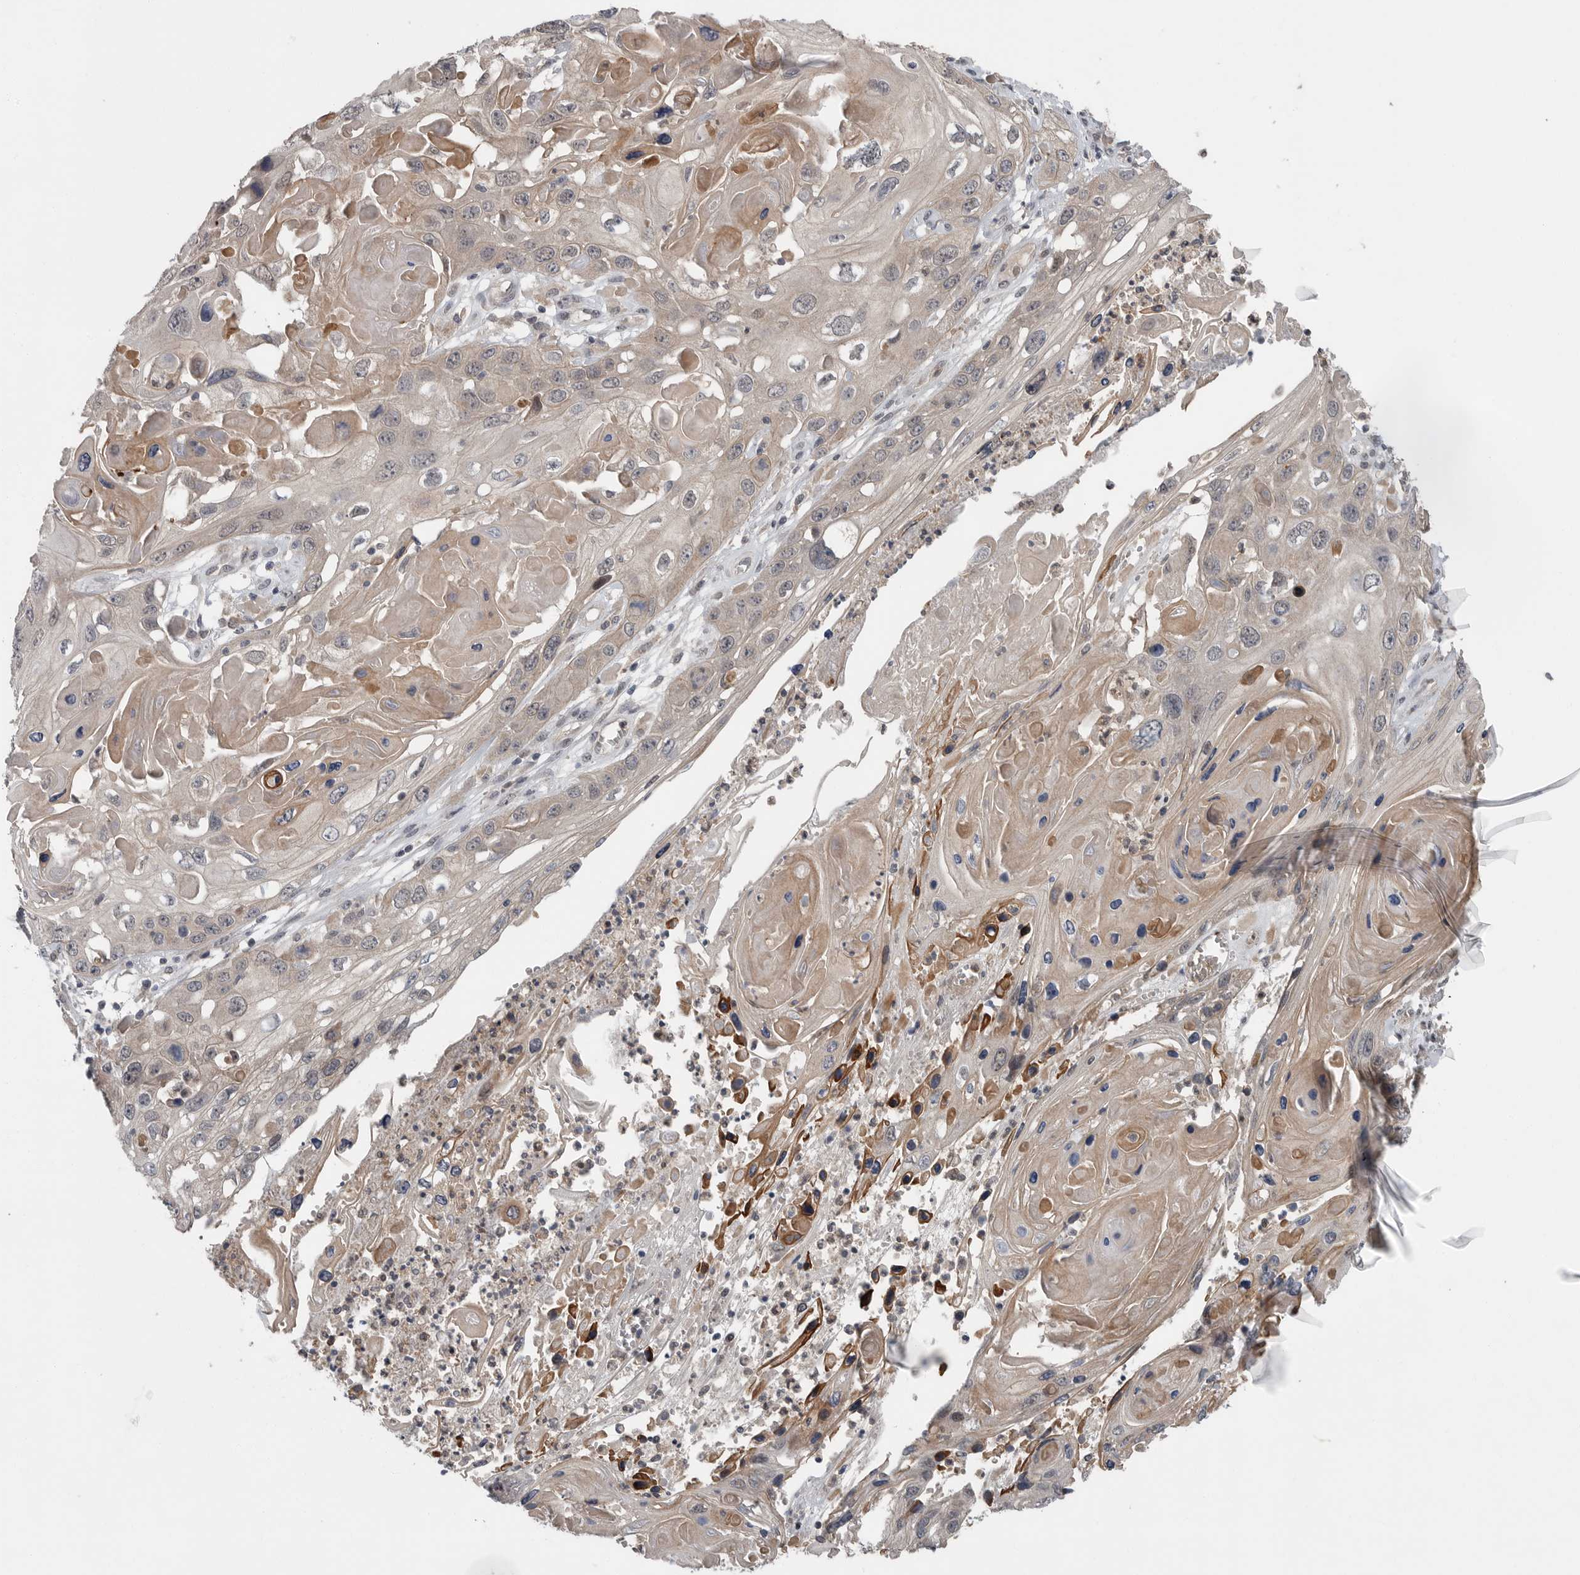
{"staining": {"intensity": "weak", "quantity": "25%-75%", "location": "cytoplasmic/membranous"}, "tissue": "skin cancer", "cell_type": "Tumor cells", "image_type": "cancer", "snomed": [{"axis": "morphology", "description": "Squamous cell carcinoma, NOS"}, {"axis": "topography", "description": "Skin"}], "caption": "Skin squamous cell carcinoma was stained to show a protein in brown. There is low levels of weak cytoplasmic/membranous expression in approximately 25%-75% of tumor cells.", "gene": "SCP2", "patient": {"sex": "male", "age": 55}}